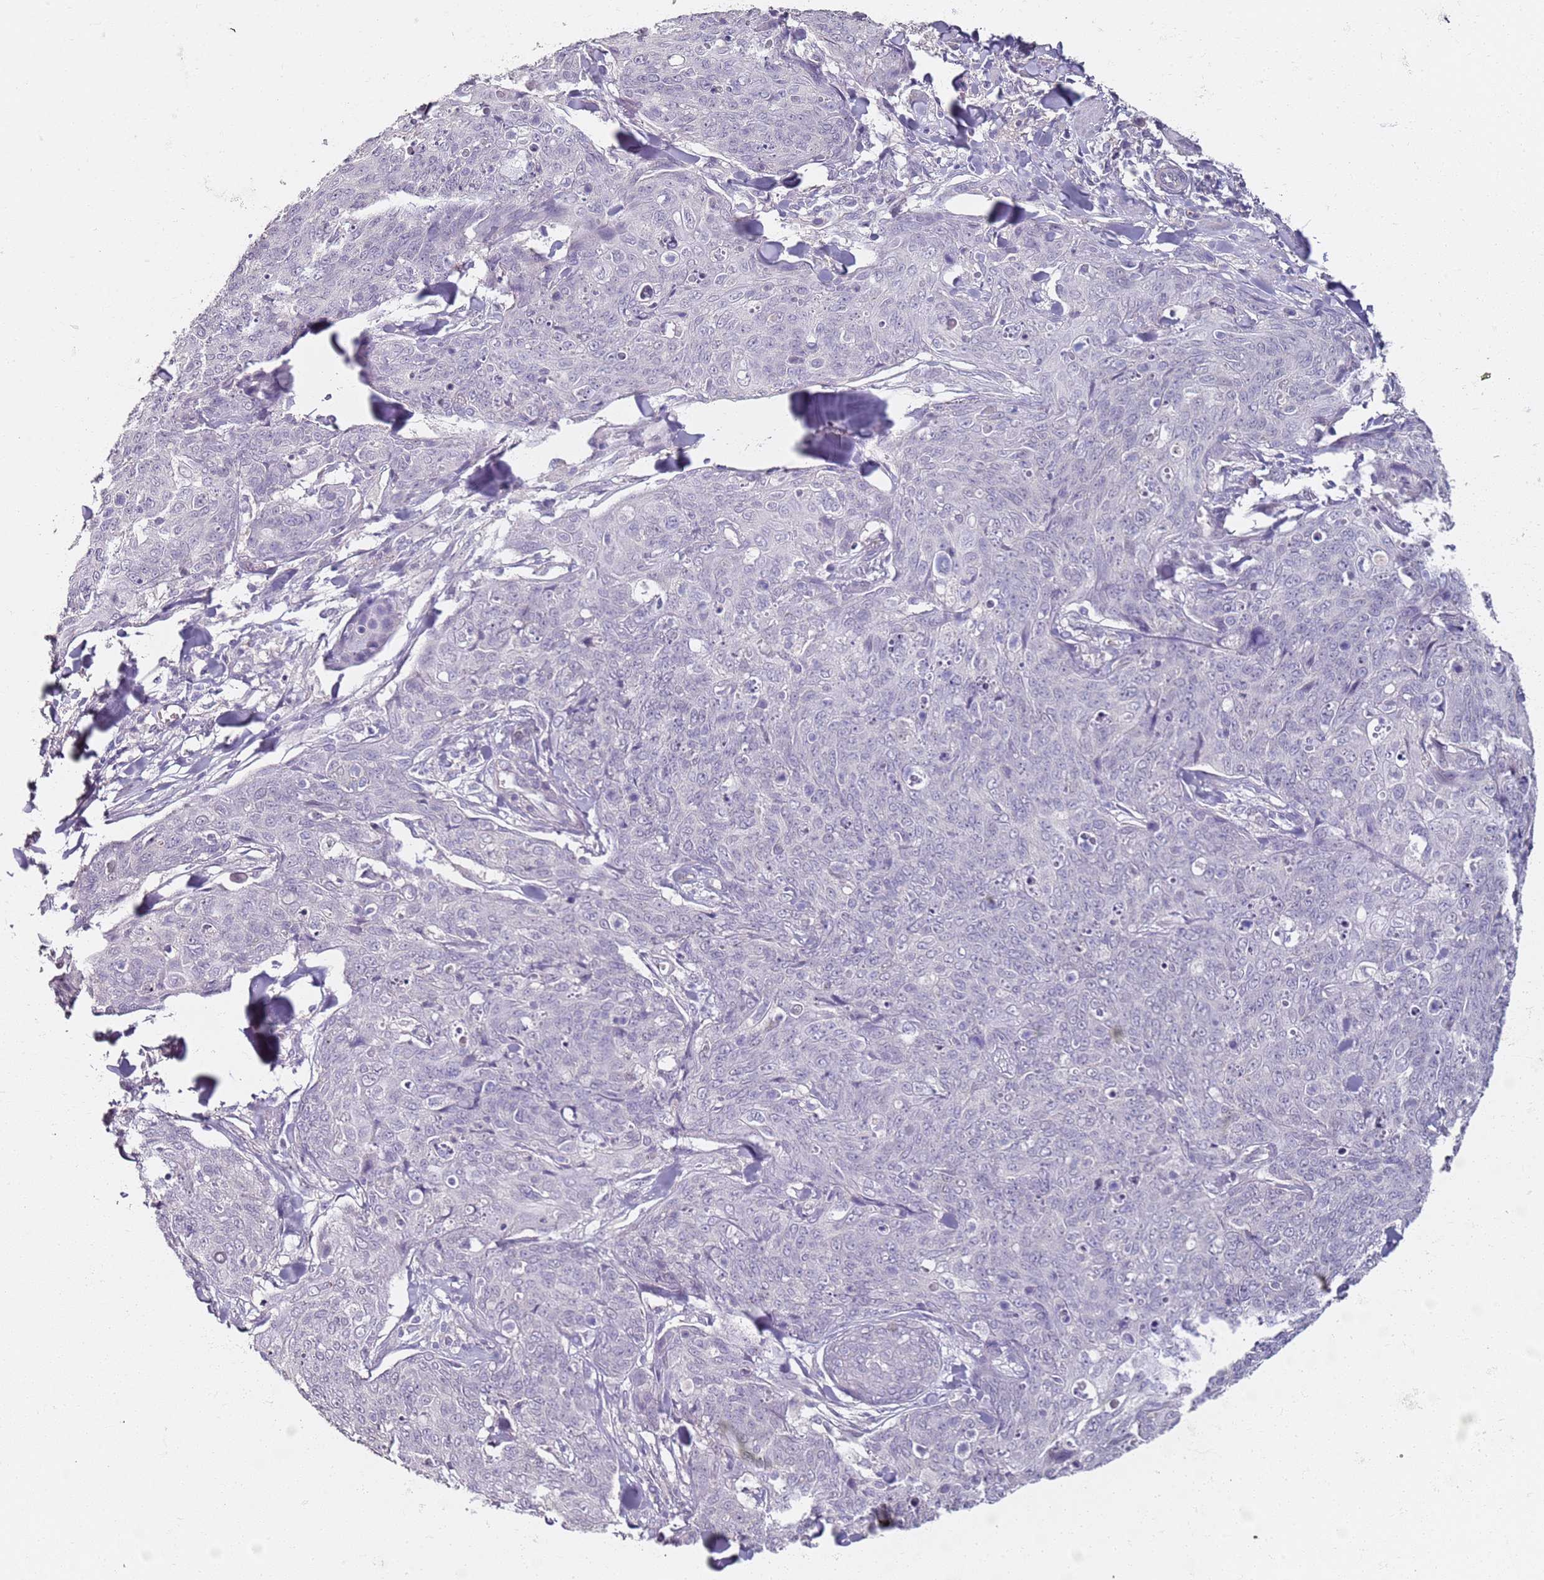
{"staining": {"intensity": "negative", "quantity": "none", "location": "none"}, "tissue": "skin cancer", "cell_type": "Tumor cells", "image_type": "cancer", "snomed": [{"axis": "morphology", "description": "Squamous cell carcinoma, NOS"}, {"axis": "topography", "description": "Skin"}, {"axis": "topography", "description": "Vulva"}], "caption": "The immunohistochemistry histopathology image has no significant expression in tumor cells of skin cancer (squamous cell carcinoma) tissue. (DAB immunohistochemistry with hematoxylin counter stain).", "gene": "CD40LG", "patient": {"sex": "female", "age": 85}}